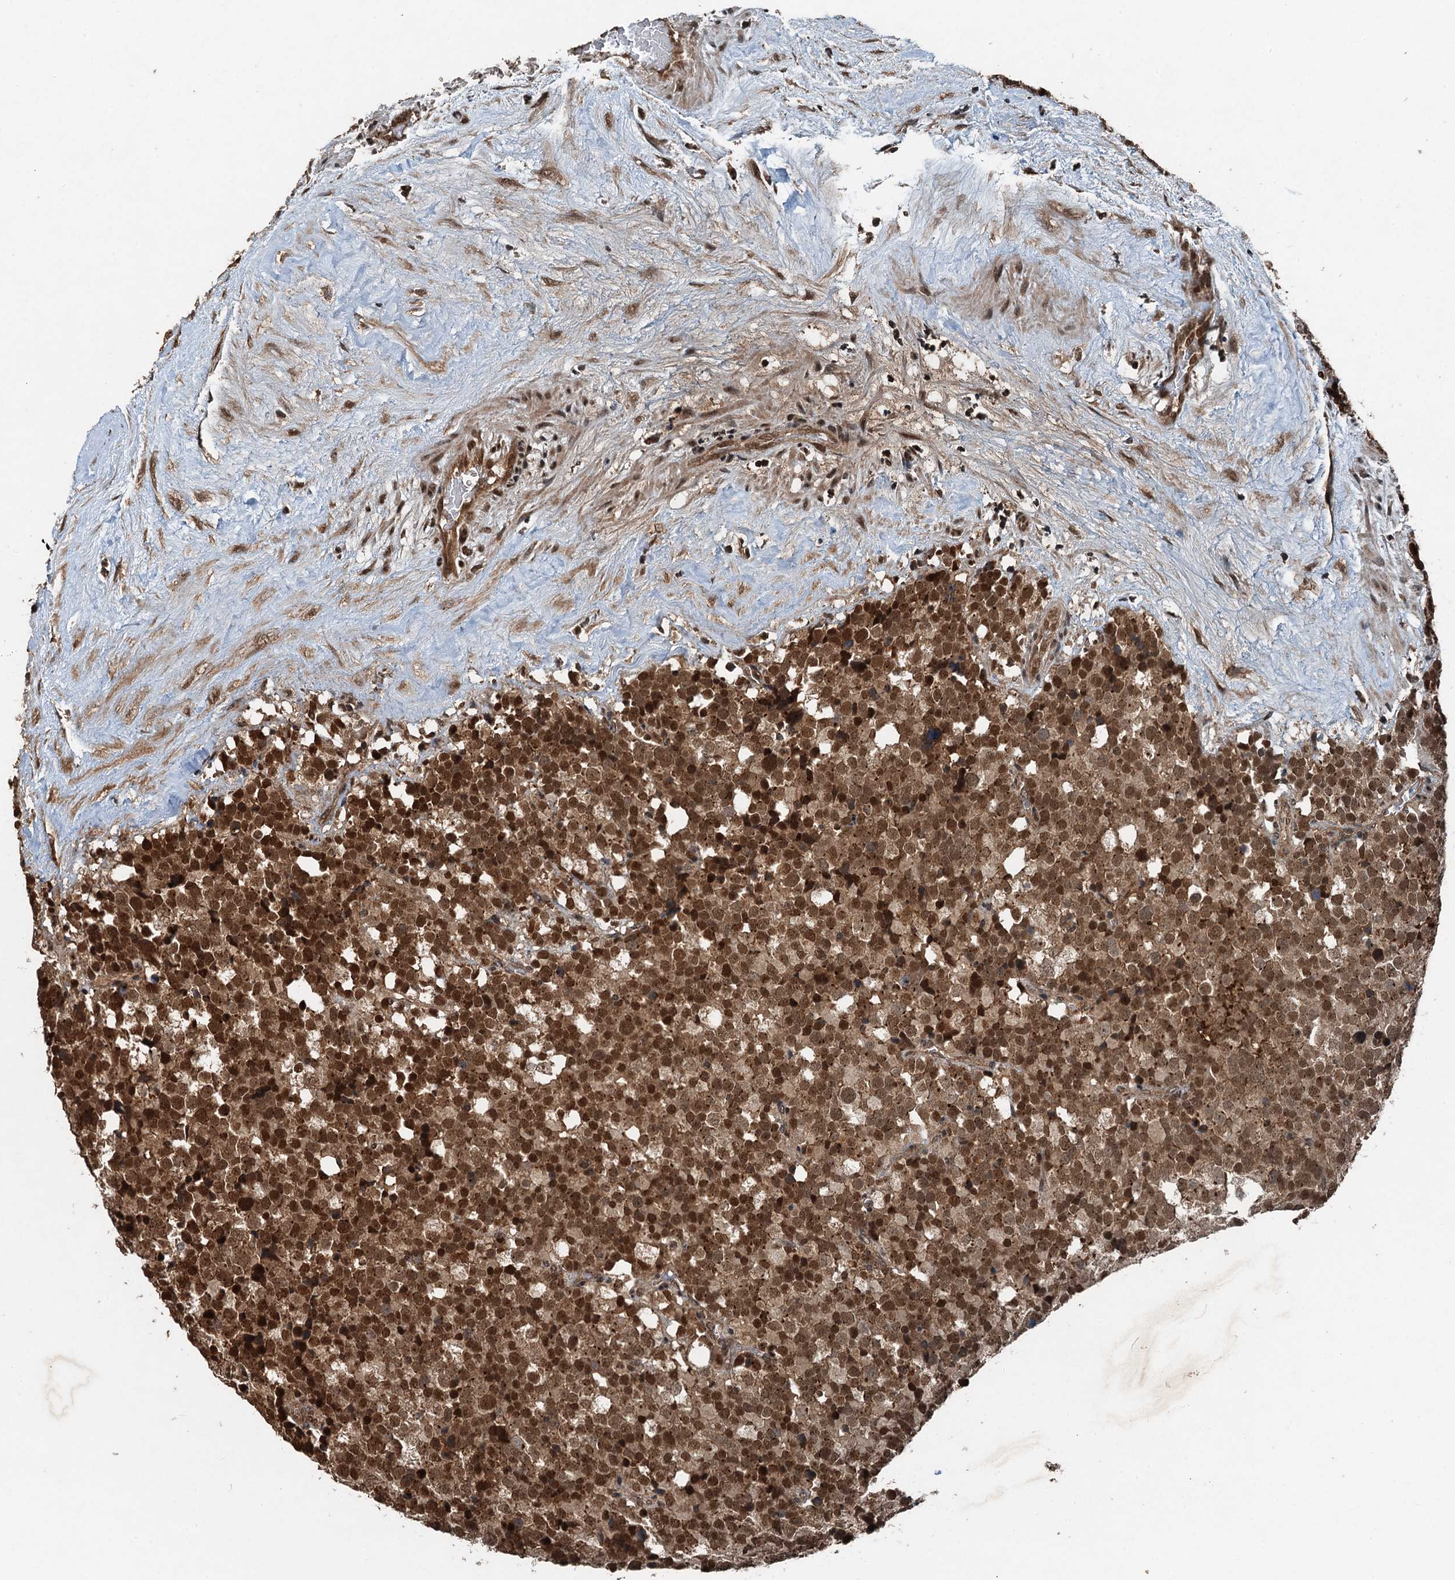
{"staining": {"intensity": "strong", "quantity": ">75%", "location": "nuclear"}, "tissue": "testis cancer", "cell_type": "Tumor cells", "image_type": "cancer", "snomed": [{"axis": "morphology", "description": "Seminoma, NOS"}, {"axis": "topography", "description": "Testis"}], "caption": "Seminoma (testis) stained with immunohistochemistry demonstrates strong nuclear expression in about >75% of tumor cells. (brown staining indicates protein expression, while blue staining denotes nuclei).", "gene": "UBXN6", "patient": {"sex": "male", "age": 71}}